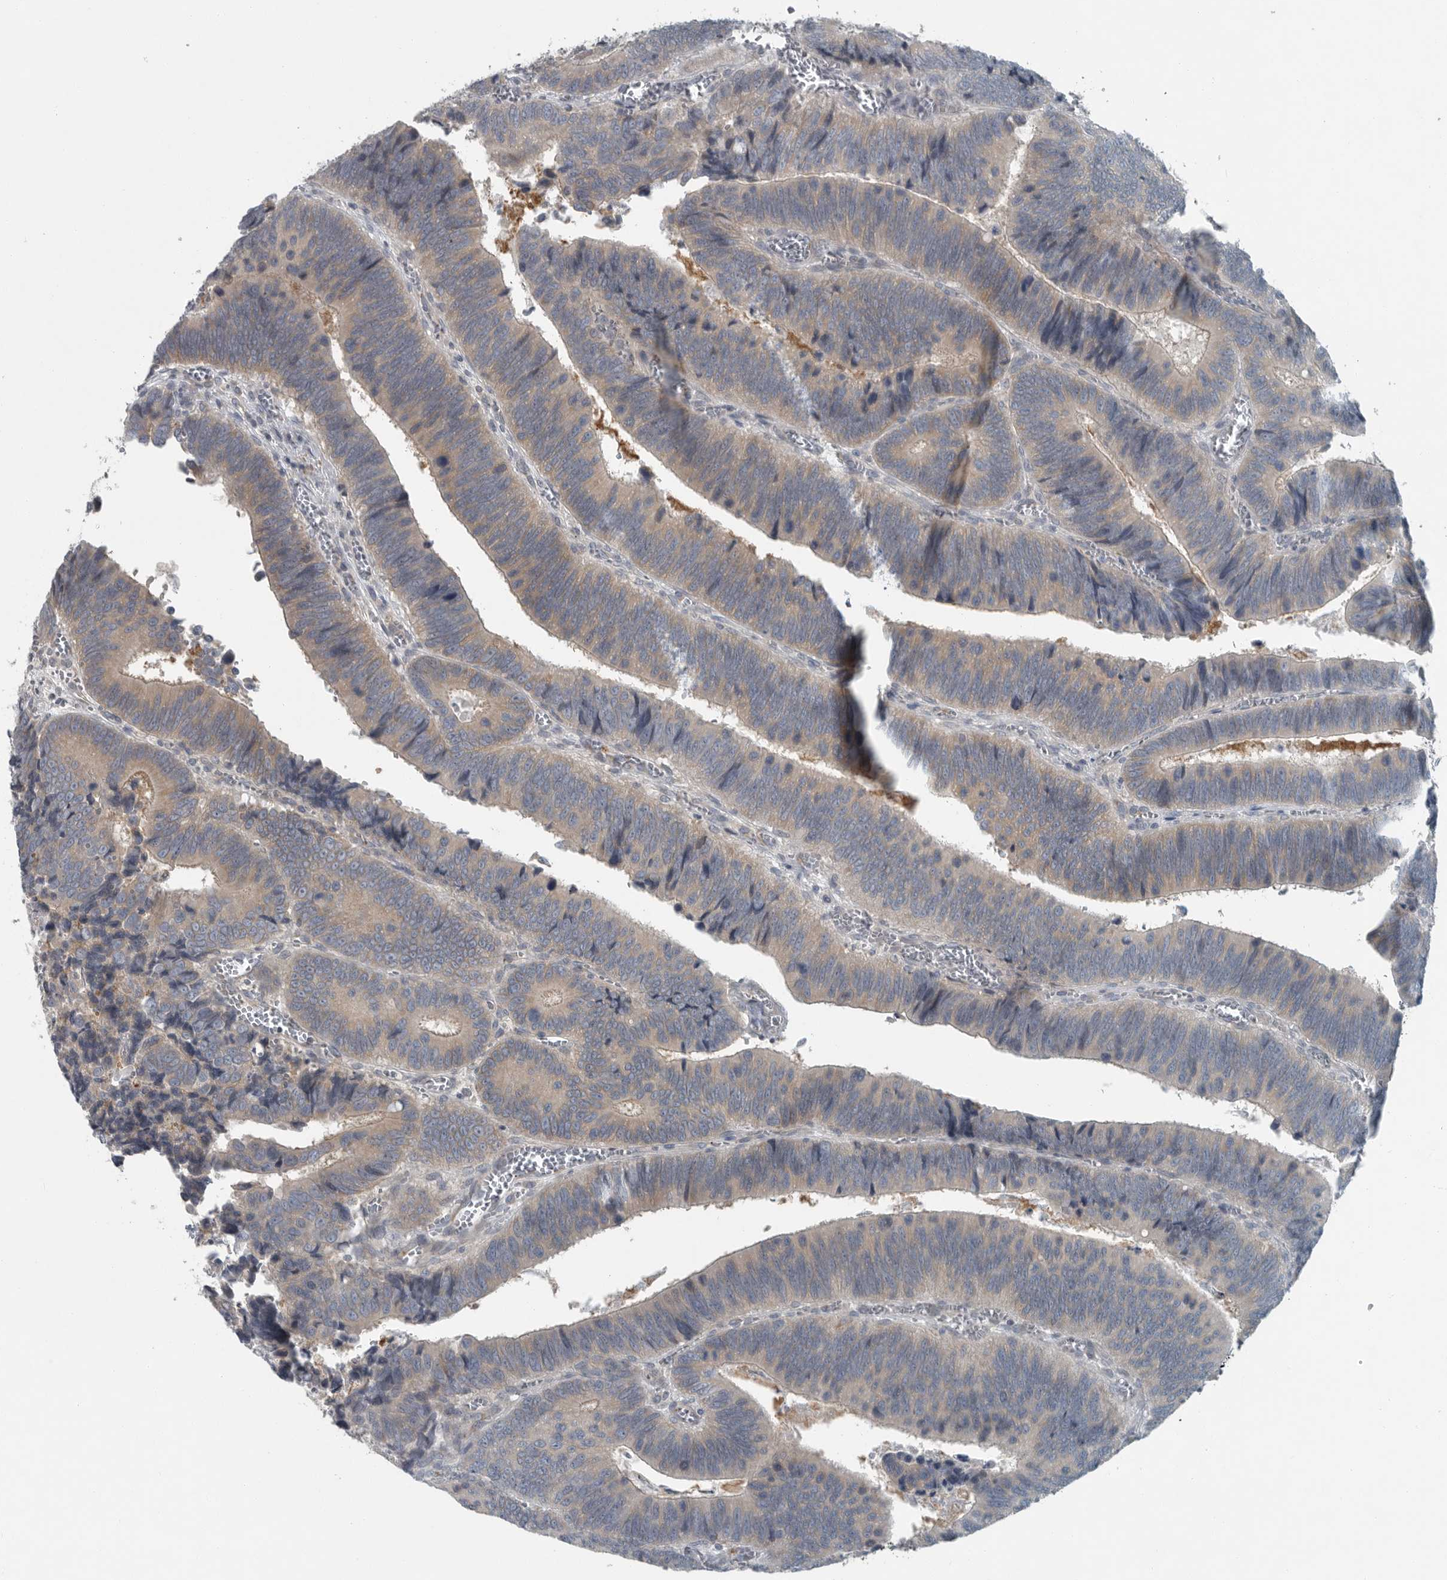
{"staining": {"intensity": "weak", "quantity": "25%-75%", "location": "cytoplasmic/membranous"}, "tissue": "colorectal cancer", "cell_type": "Tumor cells", "image_type": "cancer", "snomed": [{"axis": "morphology", "description": "Inflammation, NOS"}, {"axis": "morphology", "description": "Adenocarcinoma, NOS"}, {"axis": "topography", "description": "Colon"}], "caption": "Immunohistochemistry (IHC) image of neoplastic tissue: human colorectal cancer (adenocarcinoma) stained using immunohistochemistry demonstrates low levels of weak protein expression localized specifically in the cytoplasmic/membranous of tumor cells, appearing as a cytoplasmic/membranous brown color.", "gene": "MPP3", "patient": {"sex": "male", "age": 72}}